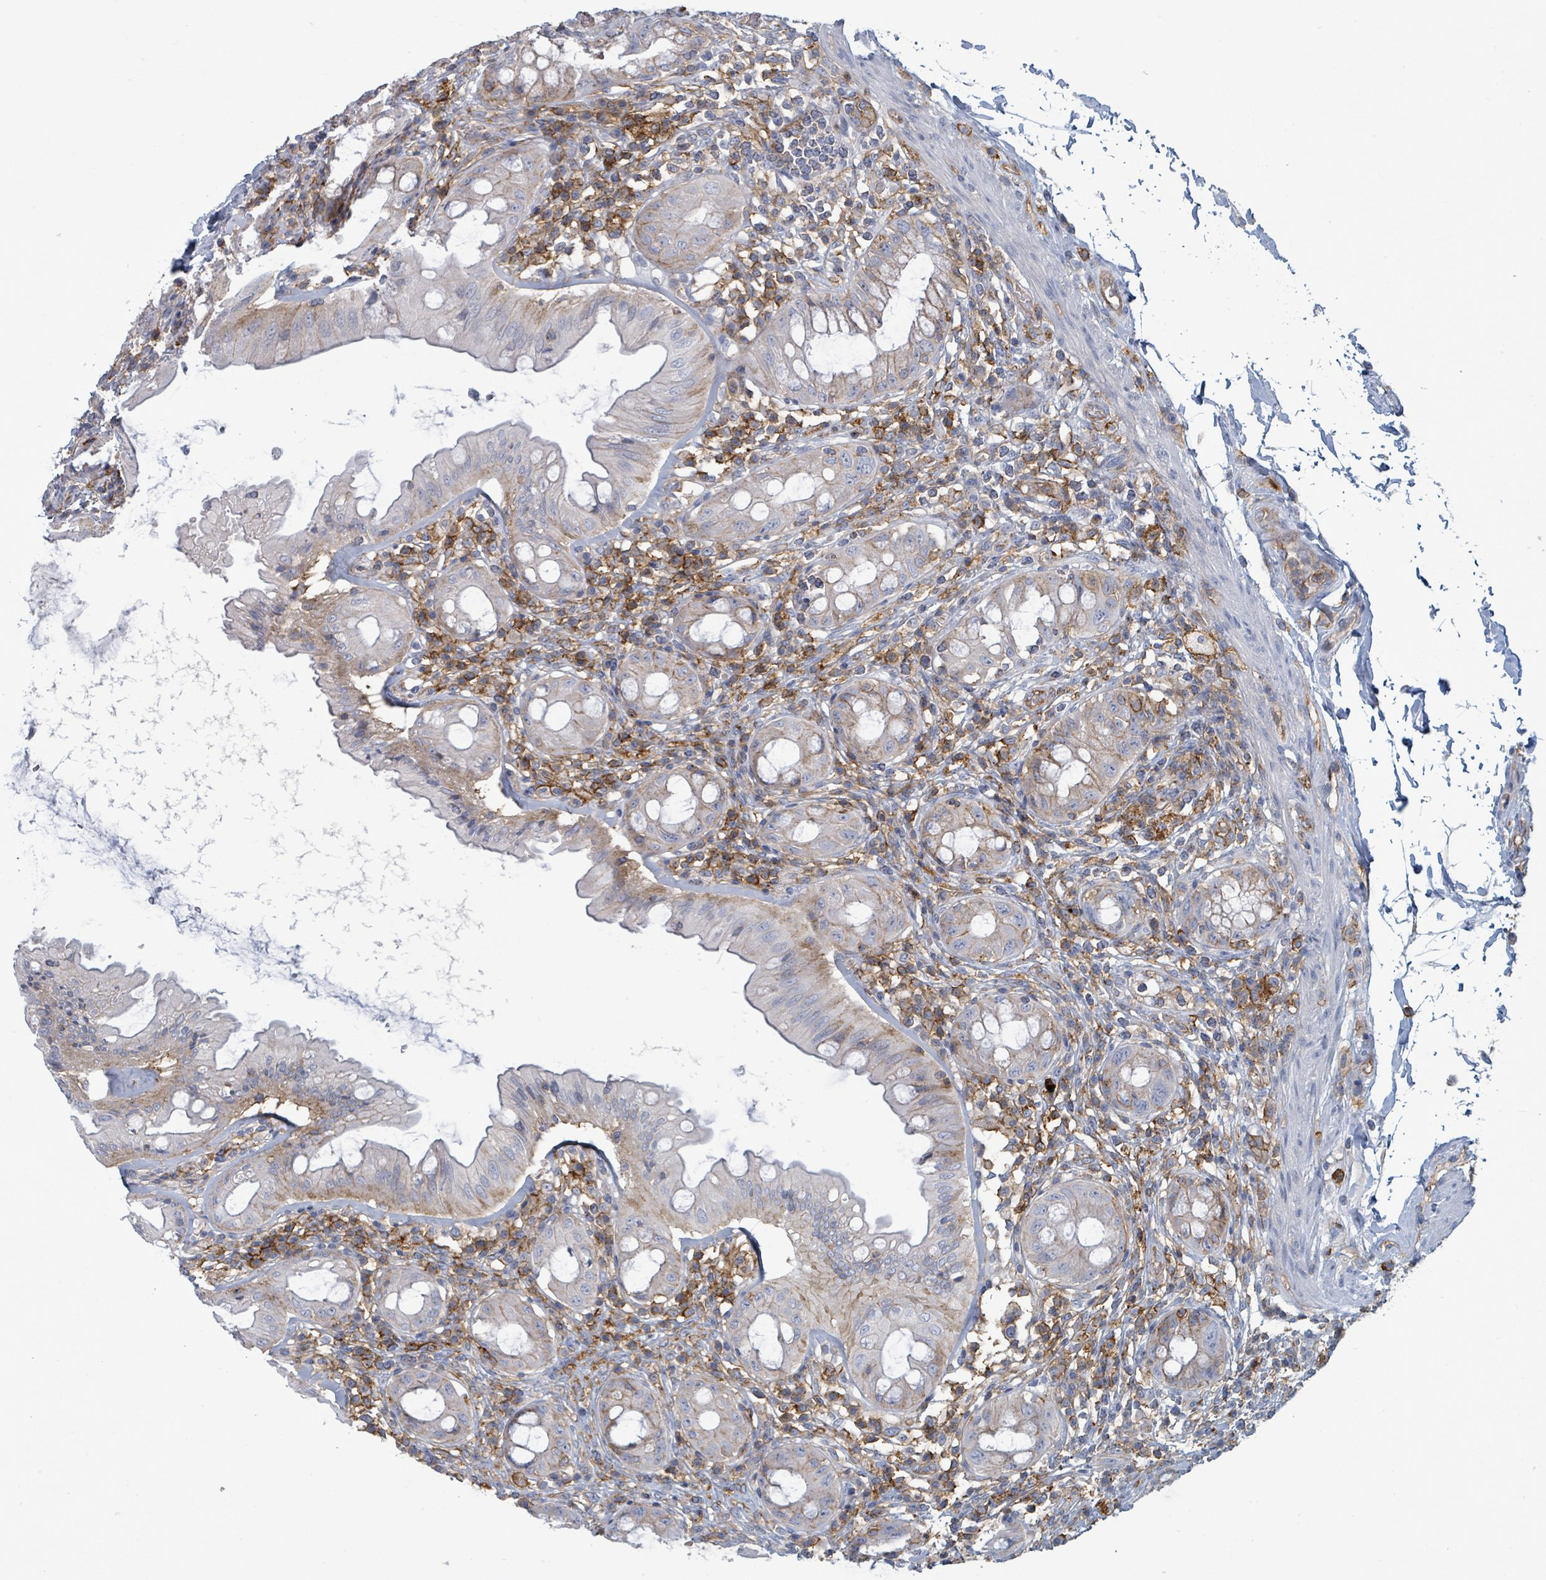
{"staining": {"intensity": "strong", "quantity": "25%-75%", "location": "cytoplasmic/membranous"}, "tissue": "rectum", "cell_type": "Glandular cells", "image_type": "normal", "snomed": [{"axis": "morphology", "description": "Normal tissue, NOS"}, {"axis": "topography", "description": "Rectum"}], "caption": "Protein analysis of normal rectum reveals strong cytoplasmic/membranous positivity in about 25%-75% of glandular cells.", "gene": "TNFRSF14", "patient": {"sex": "female", "age": 57}}